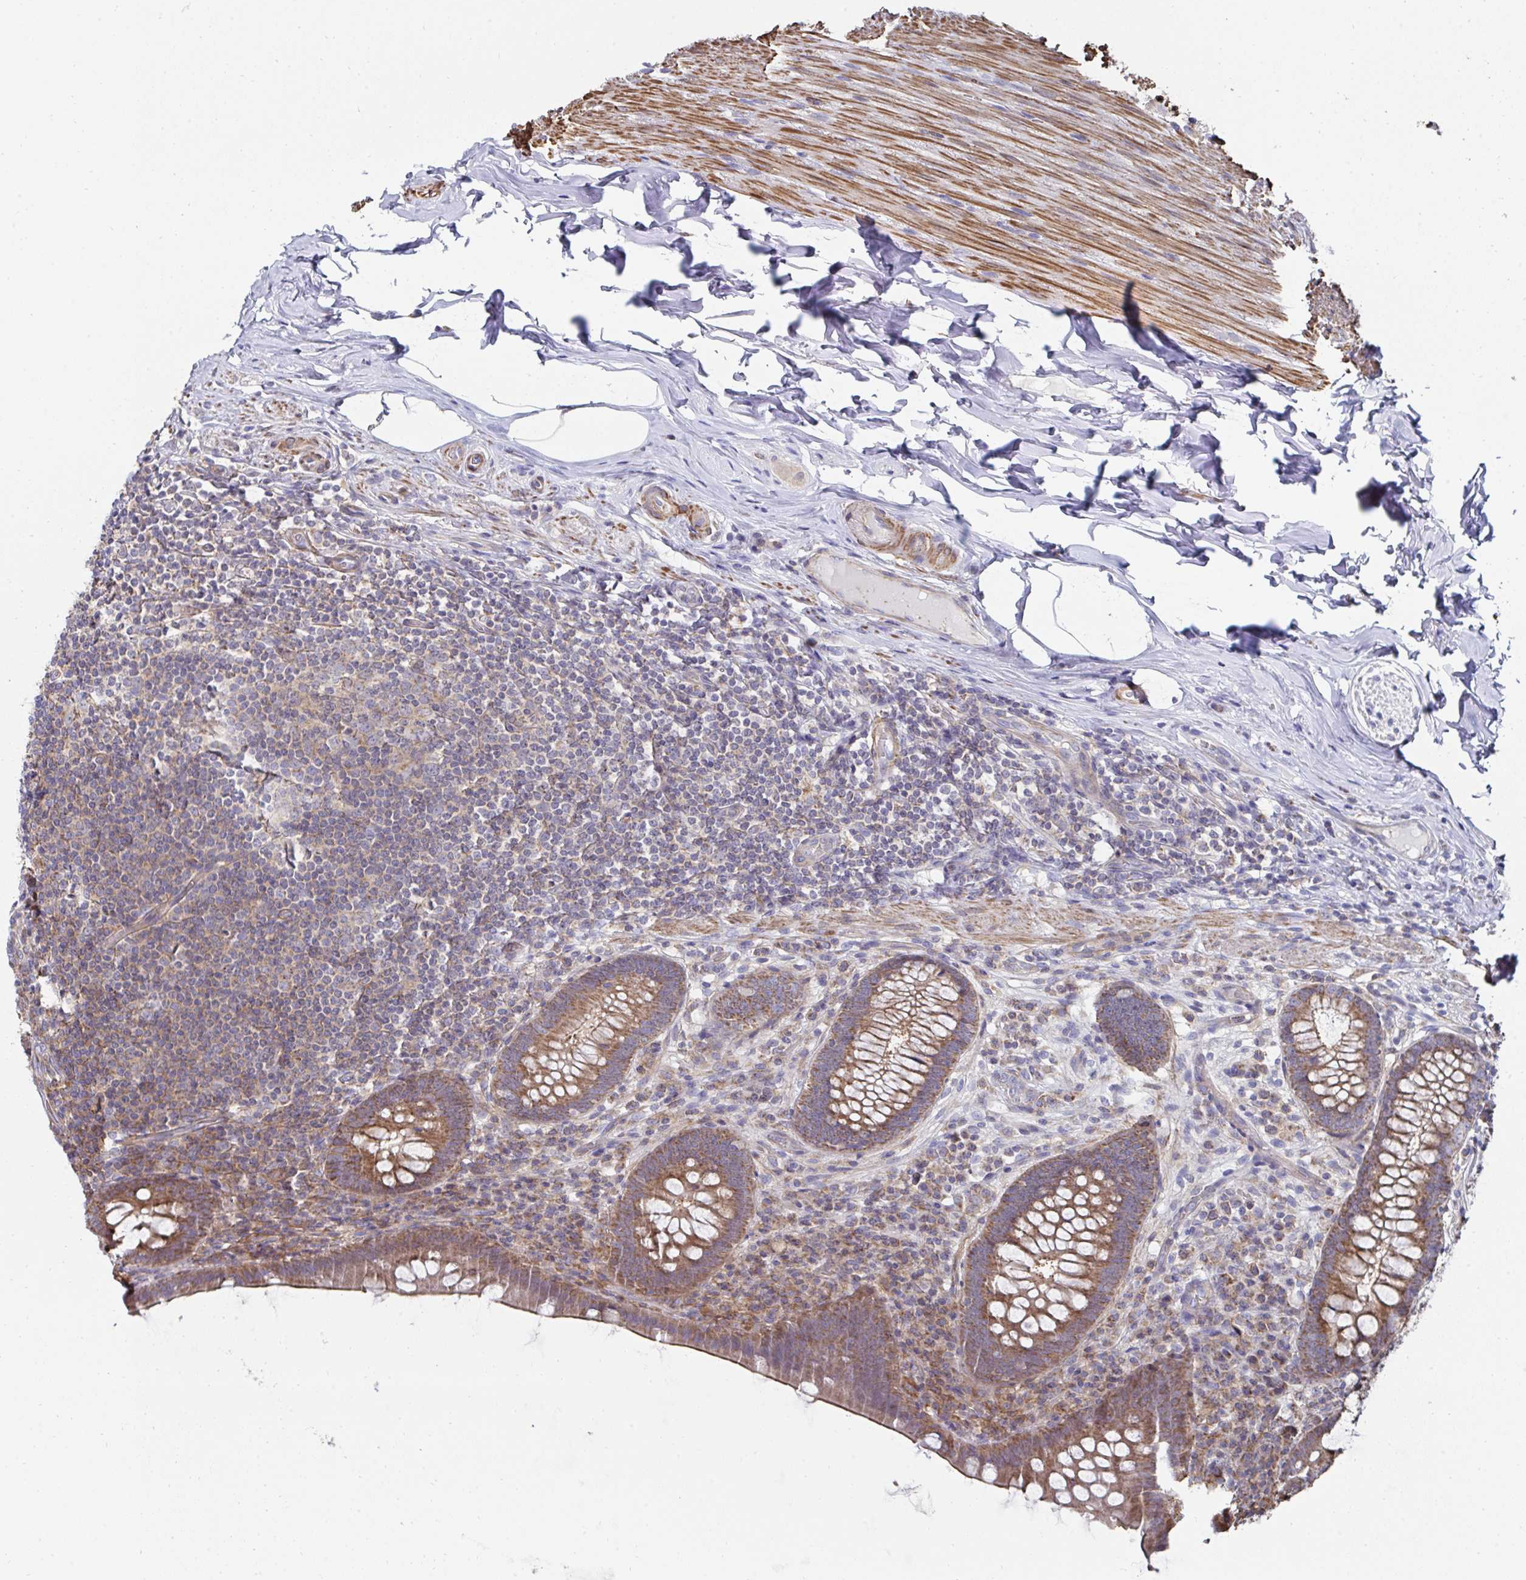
{"staining": {"intensity": "strong", "quantity": ">75%", "location": "cytoplasmic/membranous"}, "tissue": "appendix", "cell_type": "Glandular cells", "image_type": "normal", "snomed": [{"axis": "morphology", "description": "Normal tissue, NOS"}, {"axis": "topography", "description": "Appendix"}], "caption": "Protein staining demonstrates strong cytoplasmic/membranous staining in about >75% of glandular cells in unremarkable appendix.", "gene": "DZANK1", "patient": {"sex": "male", "age": 71}}